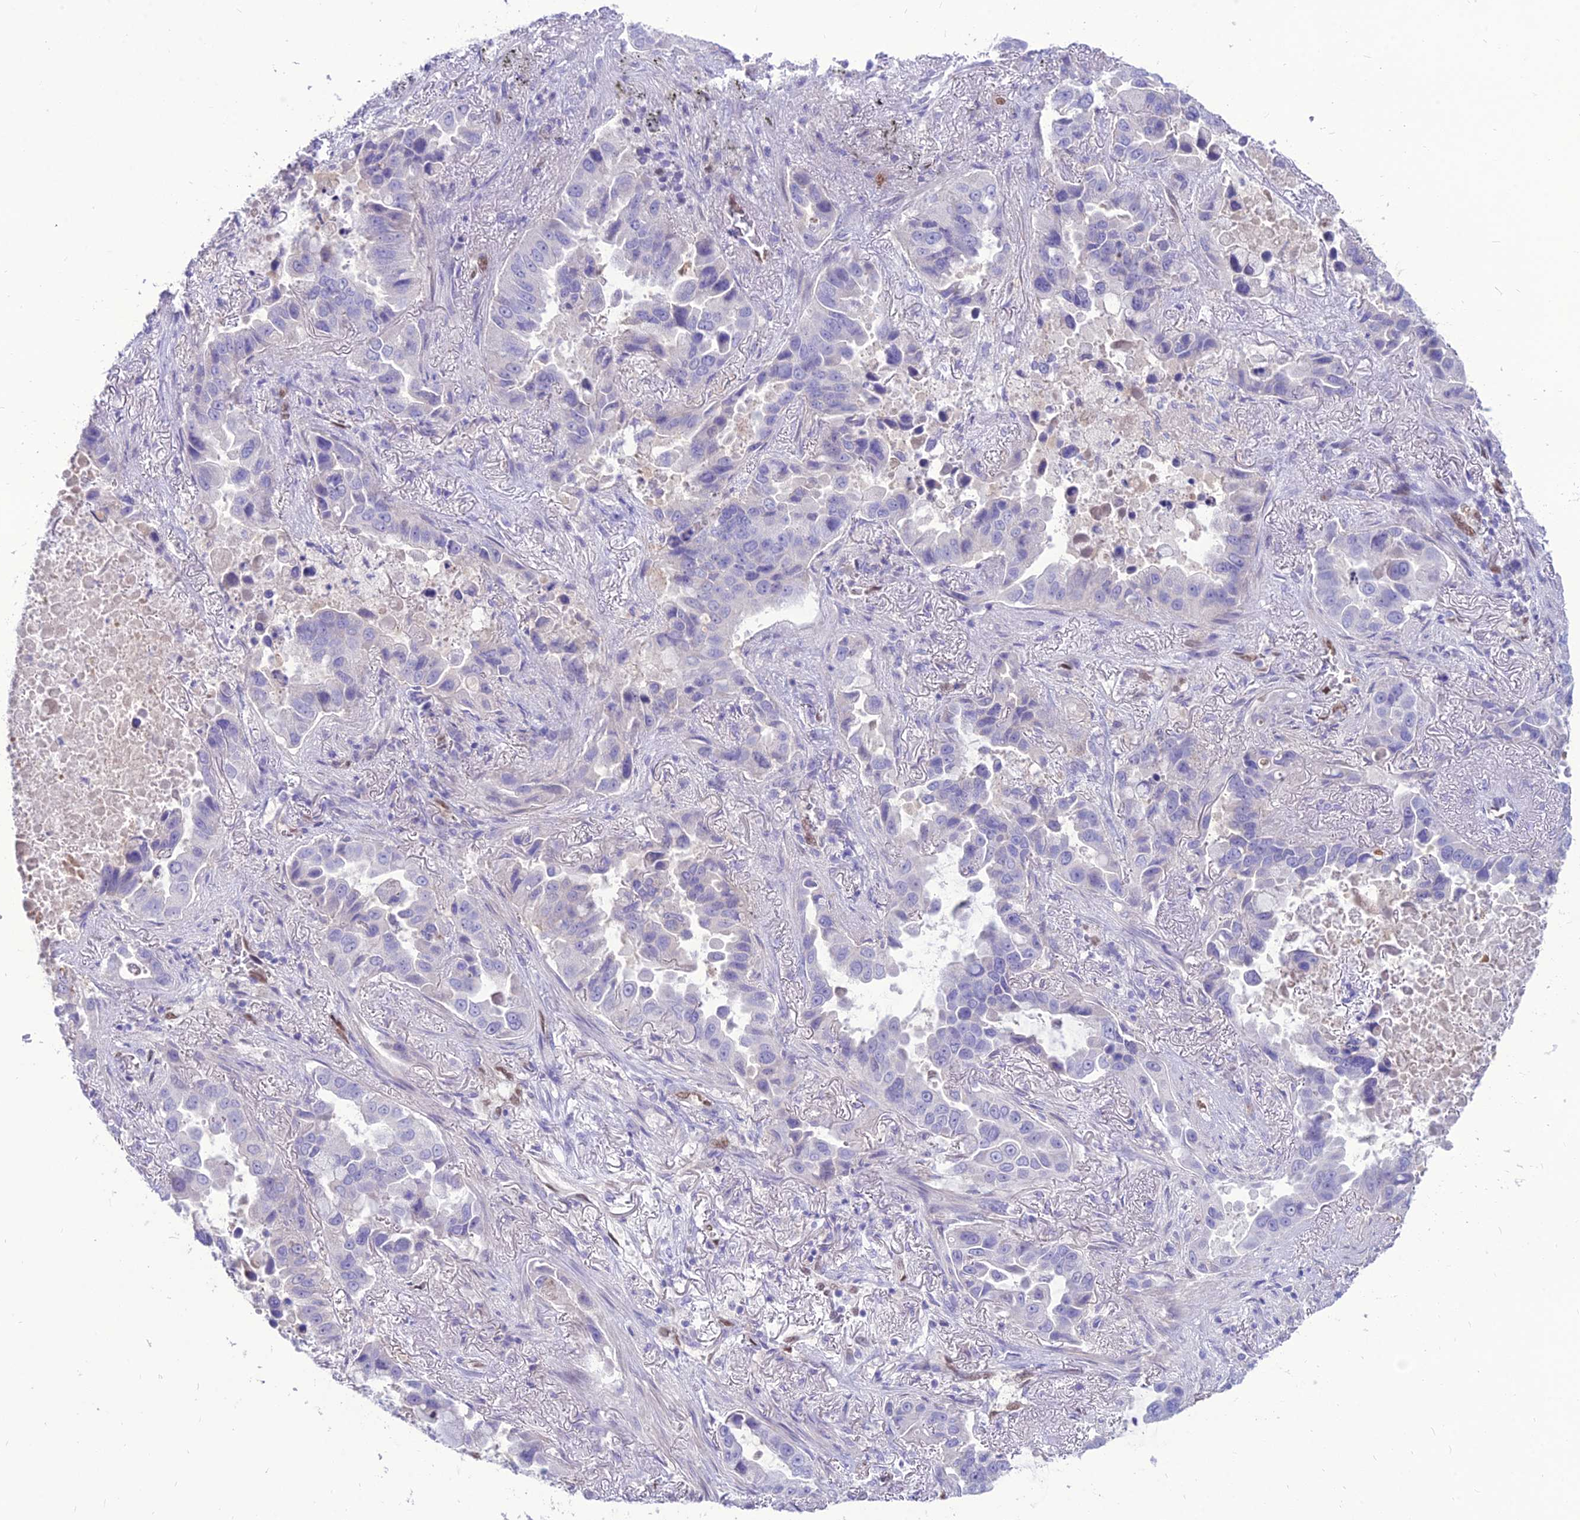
{"staining": {"intensity": "negative", "quantity": "none", "location": "none"}, "tissue": "lung cancer", "cell_type": "Tumor cells", "image_type": "cancer", "snomed": [{"axis": "morphology", "description": "Adenocarcinoma, NOS"}, {"axis": "topography", "description": "Lung"}], "caption": "Tumor cells show no significant positivity in lung adenocarcinoma.", "gene": "NOVA2", "patient": {"sex": "male", "age": 64}}